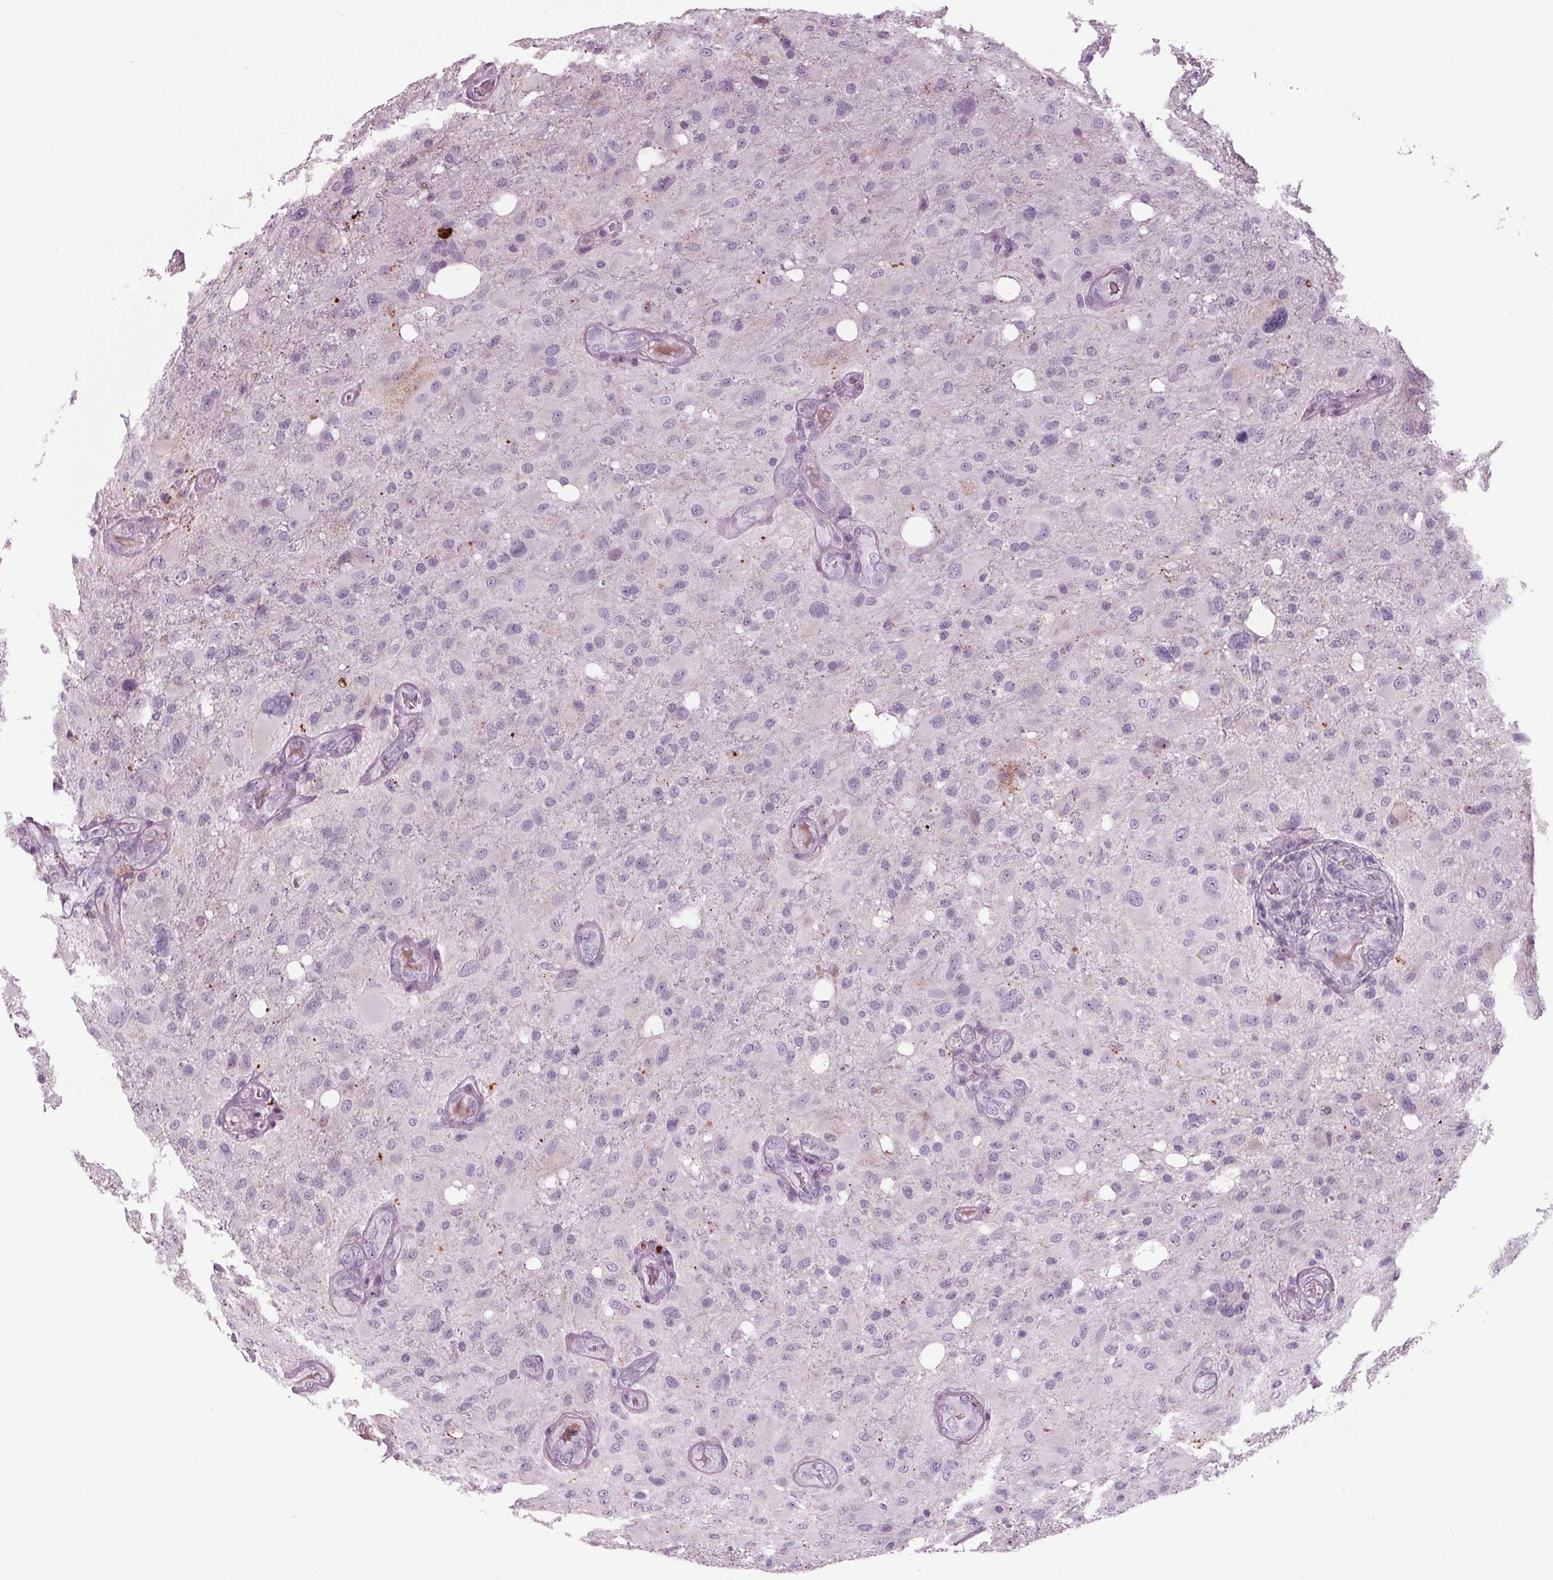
{"staining": {"intensity": "negative", "quantity": "none", "location": "none"}, "tissue": "glioma", "cell_type": "Tumor cells", "image_type": "cancer", "snomed": [{"axis": "morphology", "description": "Glioma, malignant, High grade"}, {"axis": "topography", "description": "Brain"}], "caption": "The histopathology image displays no significant positivity in tumor cells of malignant high-grade glioma.", "gene": "CYP3A43", "patient": {"sex": "male", "age": 53}}